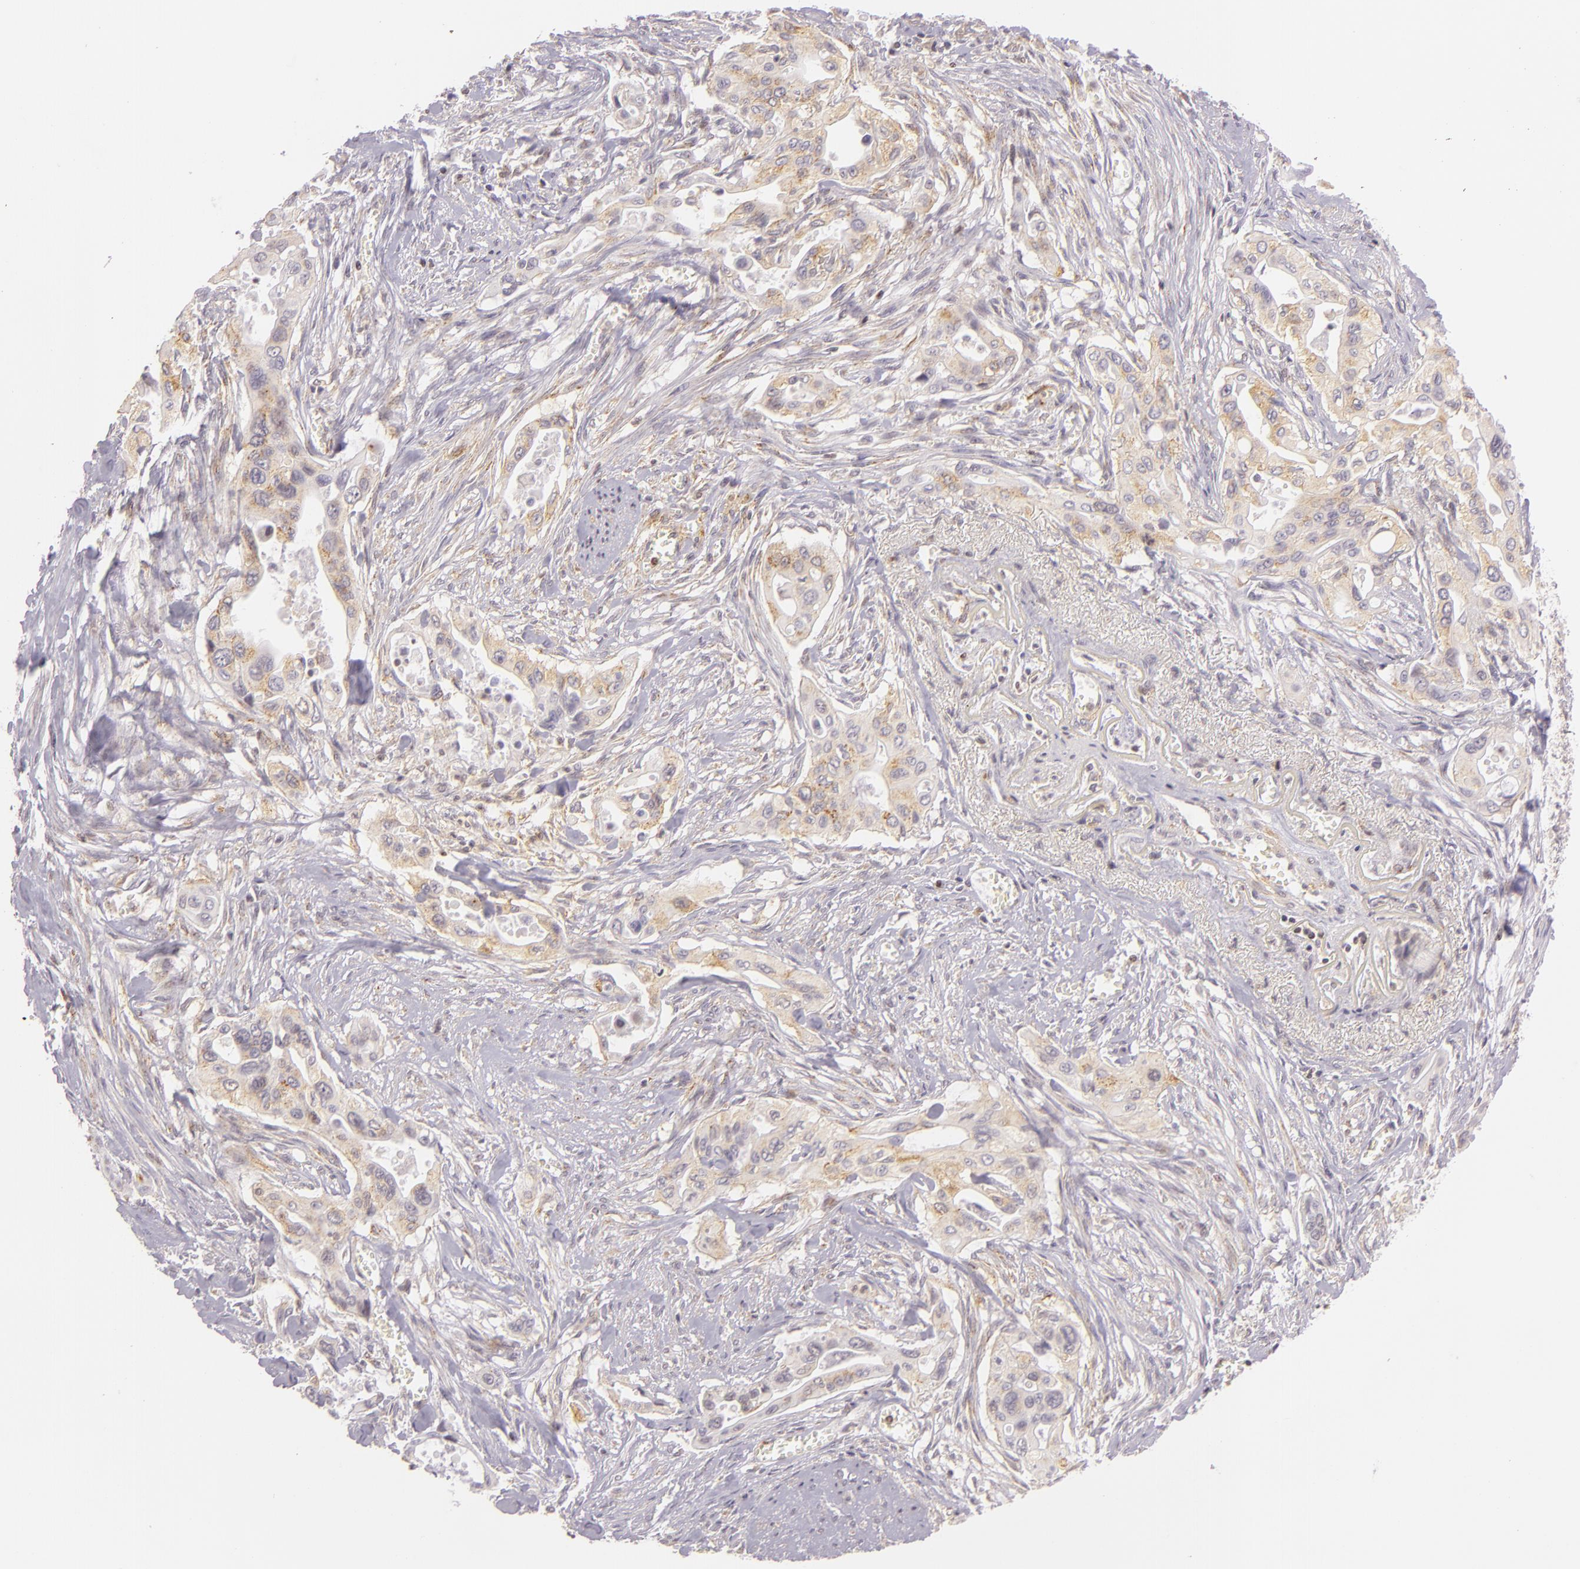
{"staining": {"intensity": "weak", "quantity": "<25%", "location": "cytoplasmic/membranous"}, "tissue": "pancreatic cancer", "cell_type": "Tumor cells", "image_type": "cancer", "snomed": [{"axis": "morphology", "description": "Adenocarcinoma, NOS"}, {"axis": "topography", "description": "Pancreas"}], "caption": "Immunohistochemistry of pancreatic adenocarcinoma reveals no positivity in tumor cells.", "gene": "IMPDH1", "patient": {"sex": "male", "age": 77}}